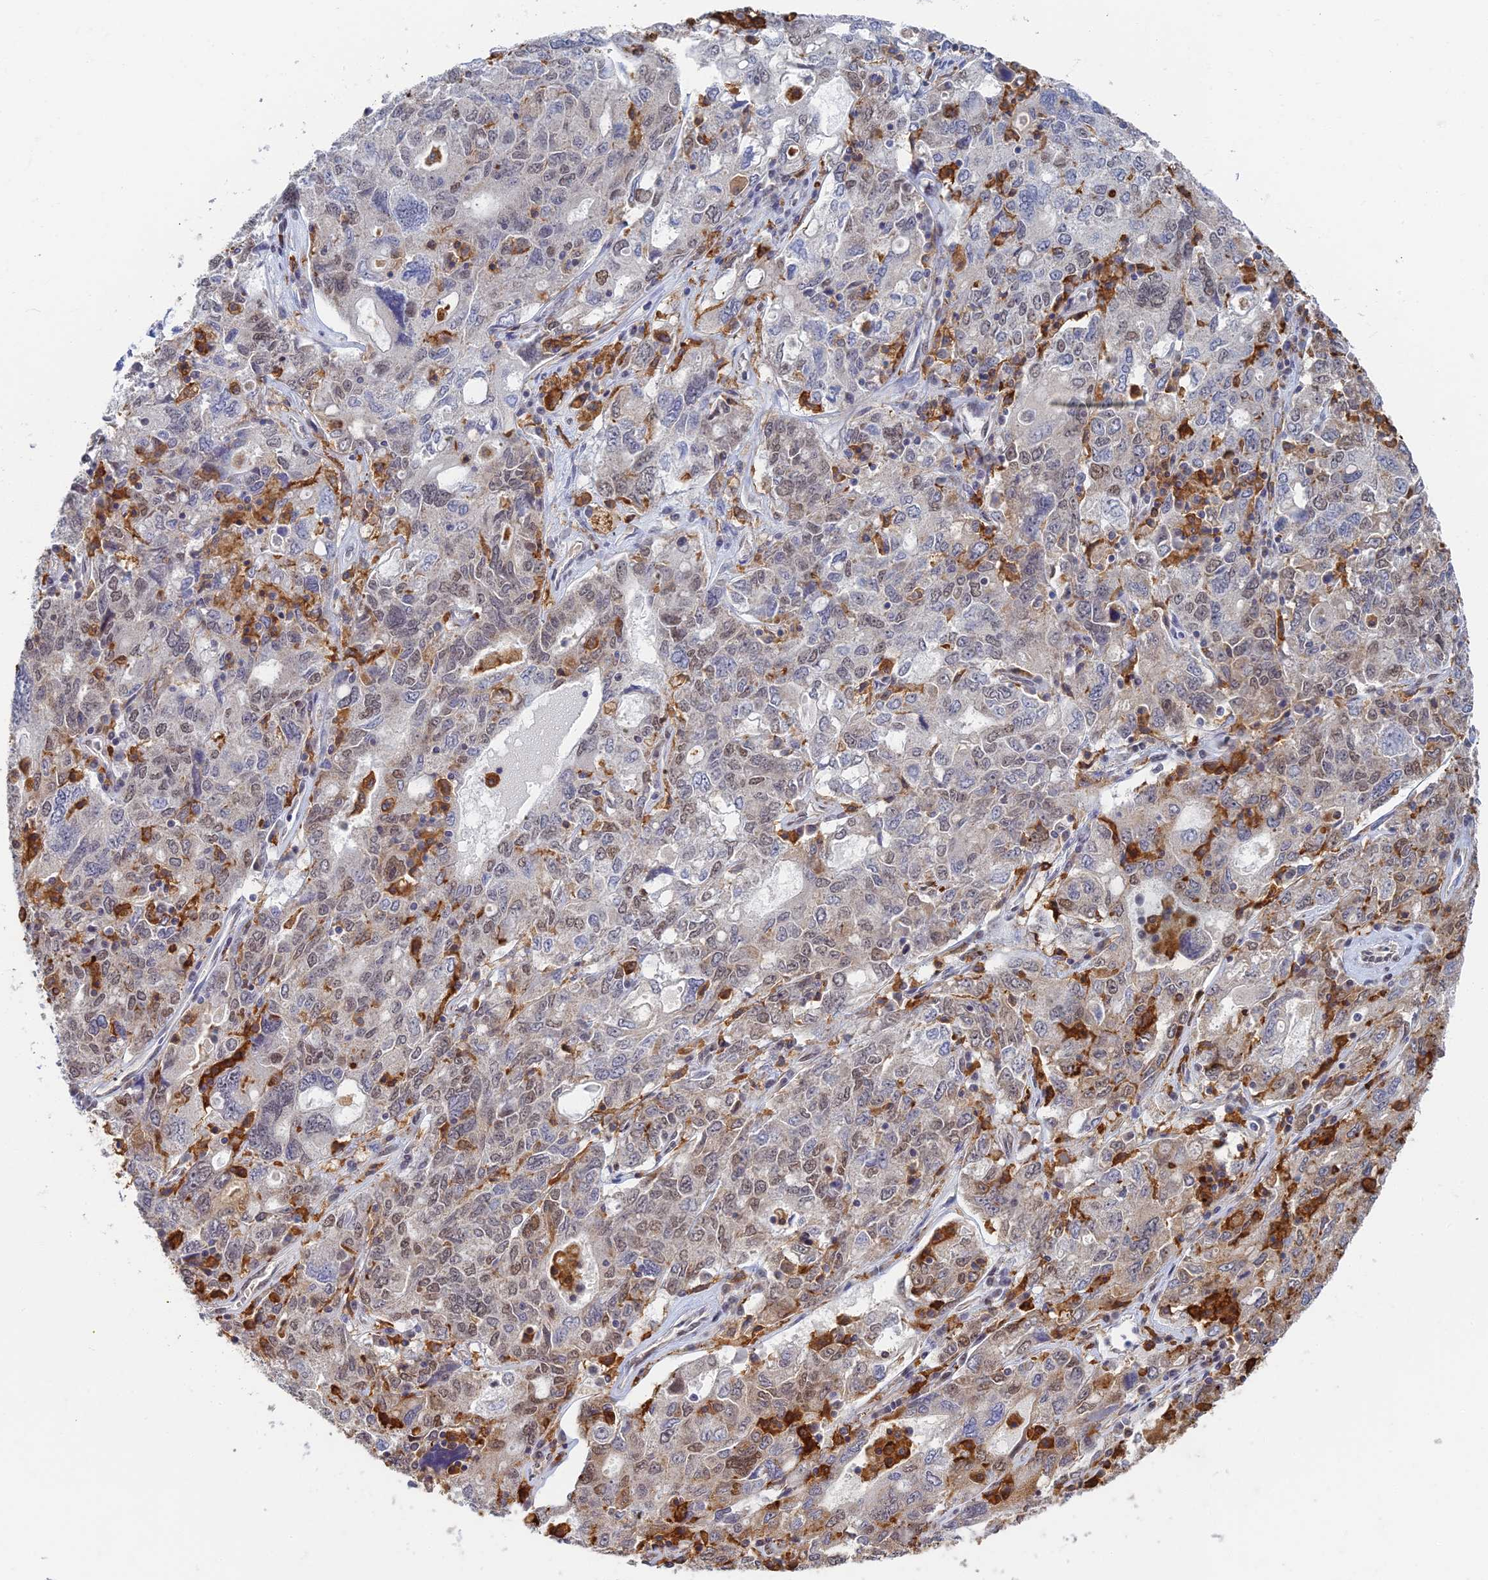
{"staining": {"intensity": "weak", "quantity": "25%-75%", "location": "nuclear"}, "tissue": "ovarian cancer", "cell_type": "Tumor cells", "image_type": "cancer", "snomed": [{"axis": "morphology", "description": "Carcinoma, endometroid"}, {"axis": "topography", "description": "Ovary"}], "caption": "This micrograph displays ovarian endometroid carcinoma stained with immunohistochemistry (IHC) to label a protein in brown. The nuclear of tumor cells show weak positivity for the protein. Nuclei are counter-stained blue.", "gene": "GPATCH1", "patient": {"sex": "female", "age": 62}}